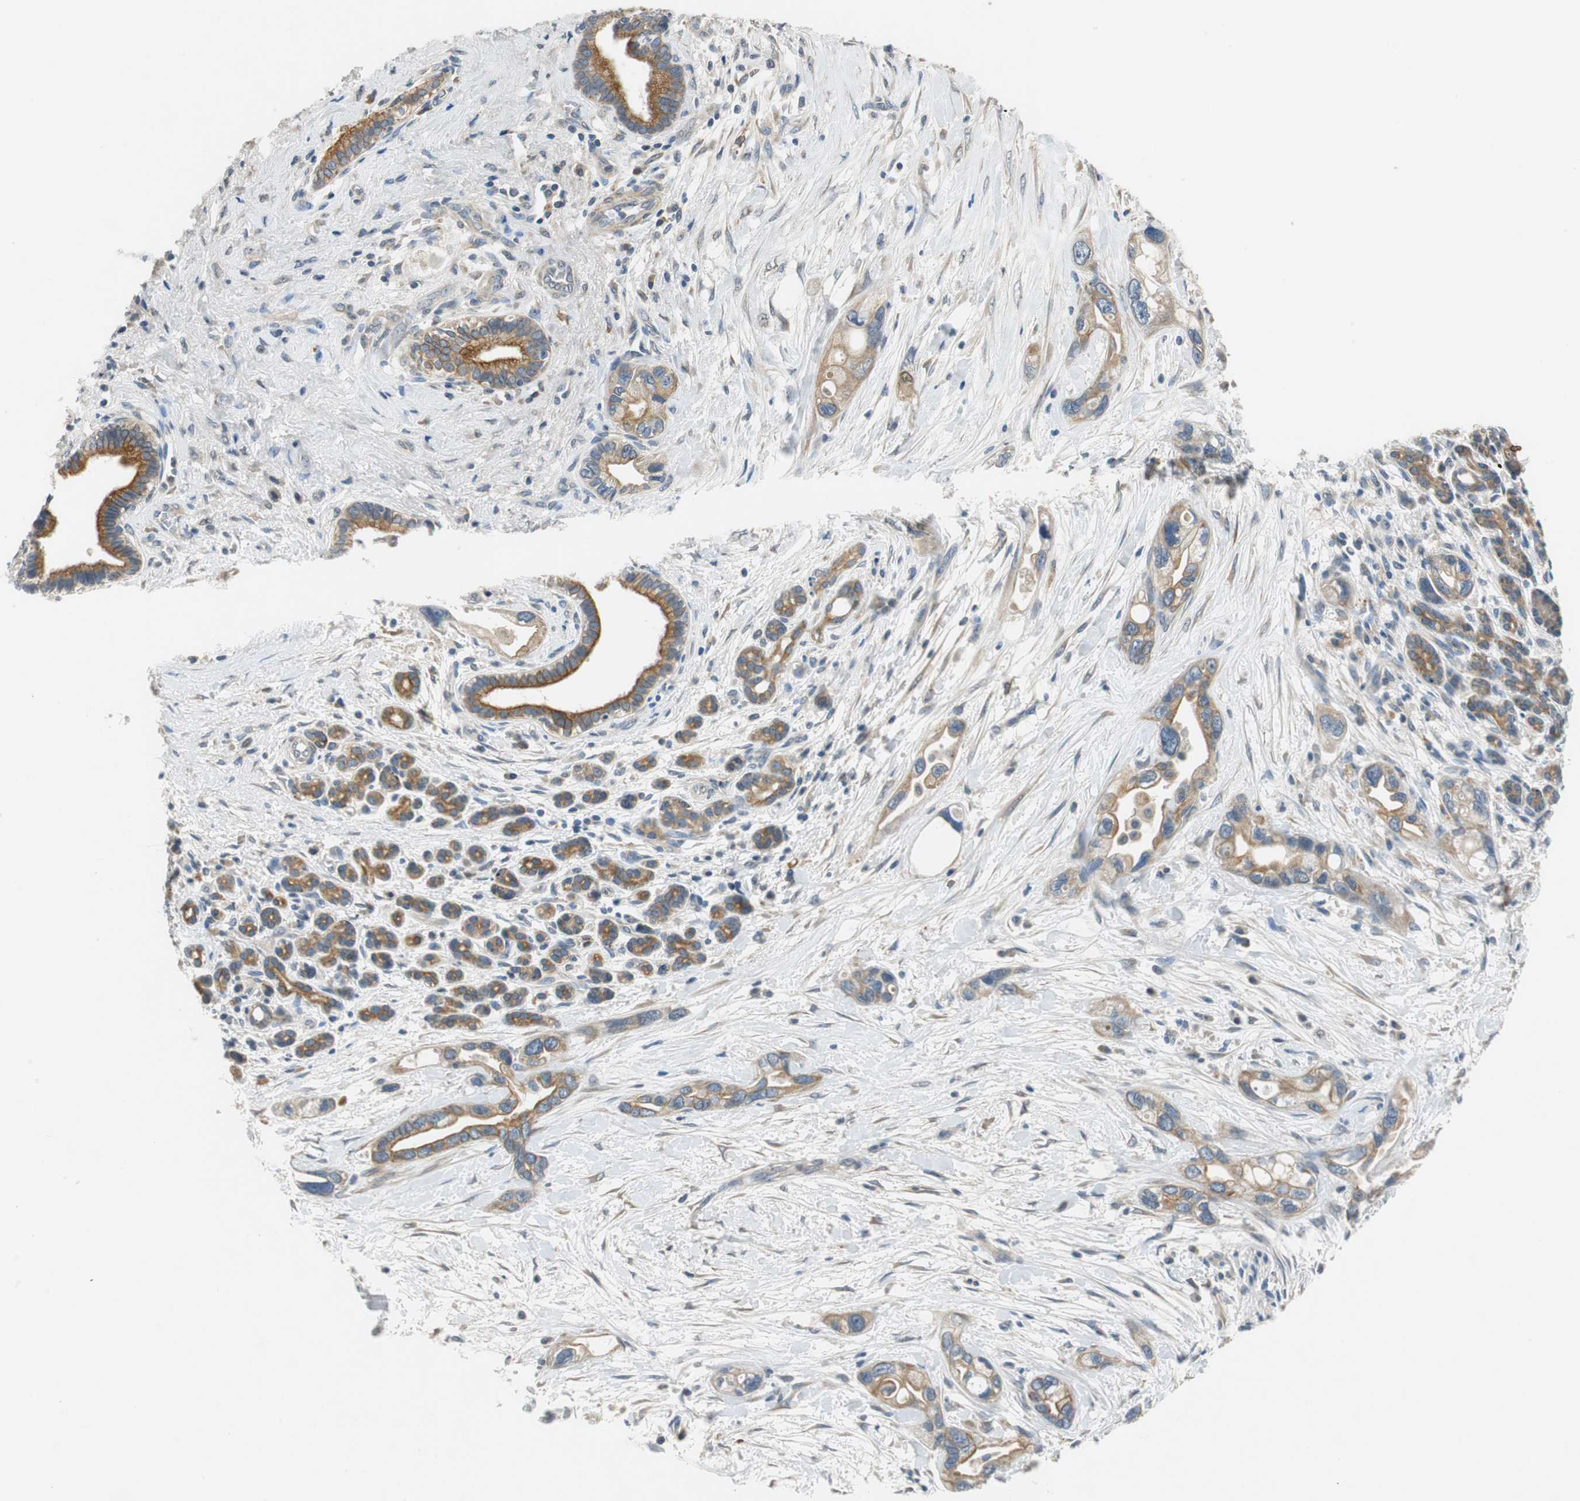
{"staining": {"intensity": "moderate", "quantity": ">75%", "location": "cytoplasmic/membranous"}, "tissue": "pancreatic cancer", "cell_type": "Tumor cells", "image_type": "cancer", "snomed": [{"axis": "morphology", "description": "Adenocarcinoma, NOS"}, {"axis": "topography", "description": "Pancreas"}], "caption": "Protein staining of pancreatic cancer (adenocarcinoma) tissue shows moderate cytoplasmic/membranous positivity in about >75% of tumor cells.", "gene": "FADS2", "patient": {"sex": "female", "age": 77}}